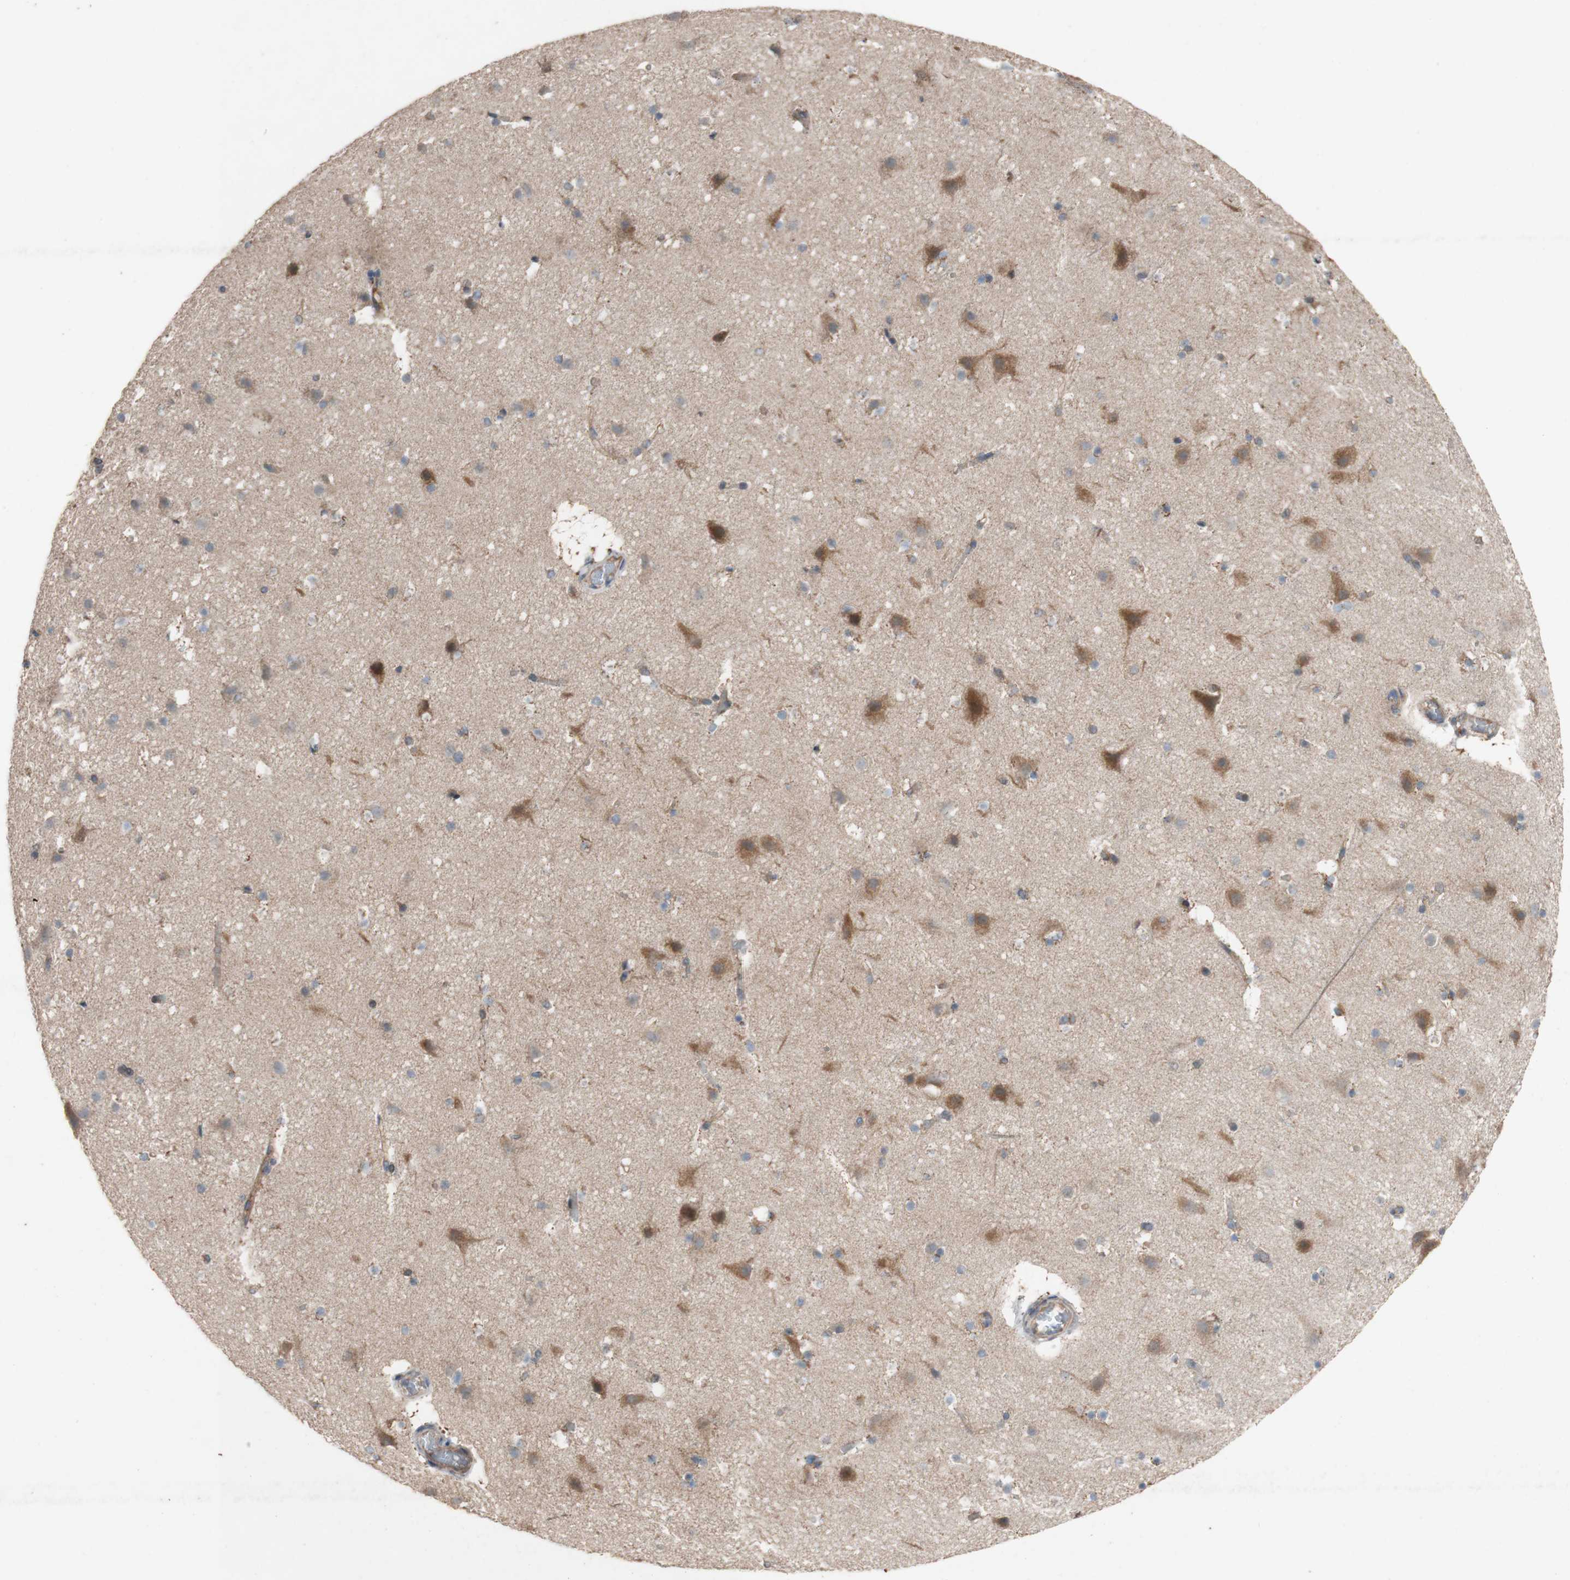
{"staining": {"intensity": "moderate", "quantity": ">75%", "location": "cytoplasmic/membranous"}, "tissue": "cerebral cortex", "cell_type": "Endothelial cells", "image_type": "normal", "snomed": [{"axis": "morphology", "description": "Normal tissue, NOS"}, {"axis": "topography", "description": "Cerebral cortex"}], "caption": "Immunohistochemical staining of unremarkable cerebral cortex demonstrates medium levels of moderate cytoplasmic/membranous staining in approximately >75% of endothelial cells. The protein of interest is stained brown, and the nuclei are stained in blue (DAB (3,3'-diaminobenzidine) IHC with brightfield microscopy, high magnification).", "gene": "TST", "patient": {"sex": "male", "age": 45}}